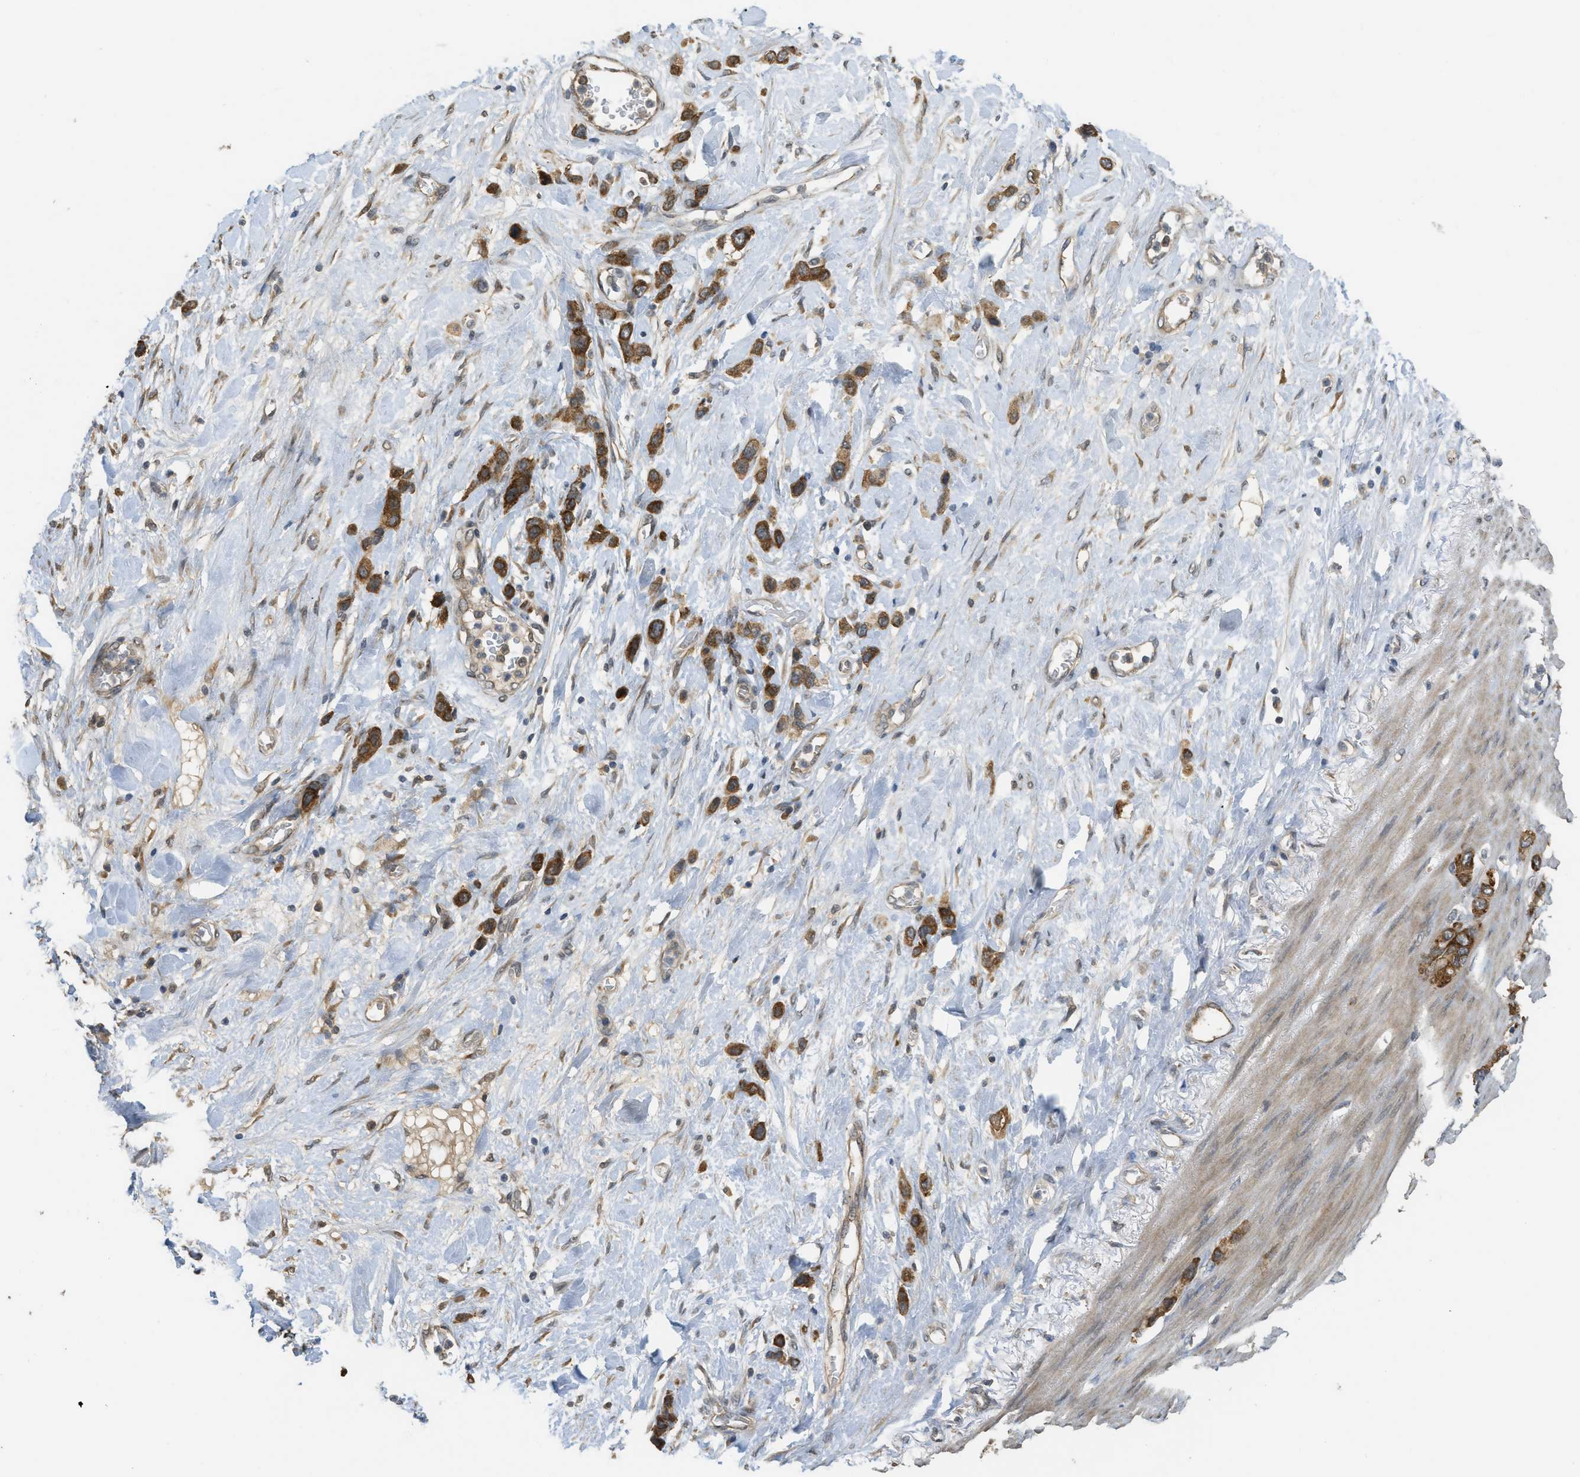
{"staining": {"intensity": "strong", "quantity": ">75%", "location": "cytoplasmic/membranous"}, "tissue": "stomach cancer", "cell_type": "Tumor cells", "image_type": "cancer", "snomed": [{"axis": "morphology", "description": "Adenocarcinoma, NOS"}, {"axis": "morphology", "description": "Adenocarcinoma, High grade"}, {"axis": "topography", "description": "Stomach, upper"}, {"axis": "topography", "description": "Stomach, lower"}], "caption": "DAB (3,3'-diaminobenzidine) immunohistochemical staining of human stomach adenocarcinoma demonstrates strong cytoplasmic/membranous protein positivity in approximately >75% of tumor cells.", "gene": "IGF2BP2", "patient": {"sex": "female", "age": 65}}